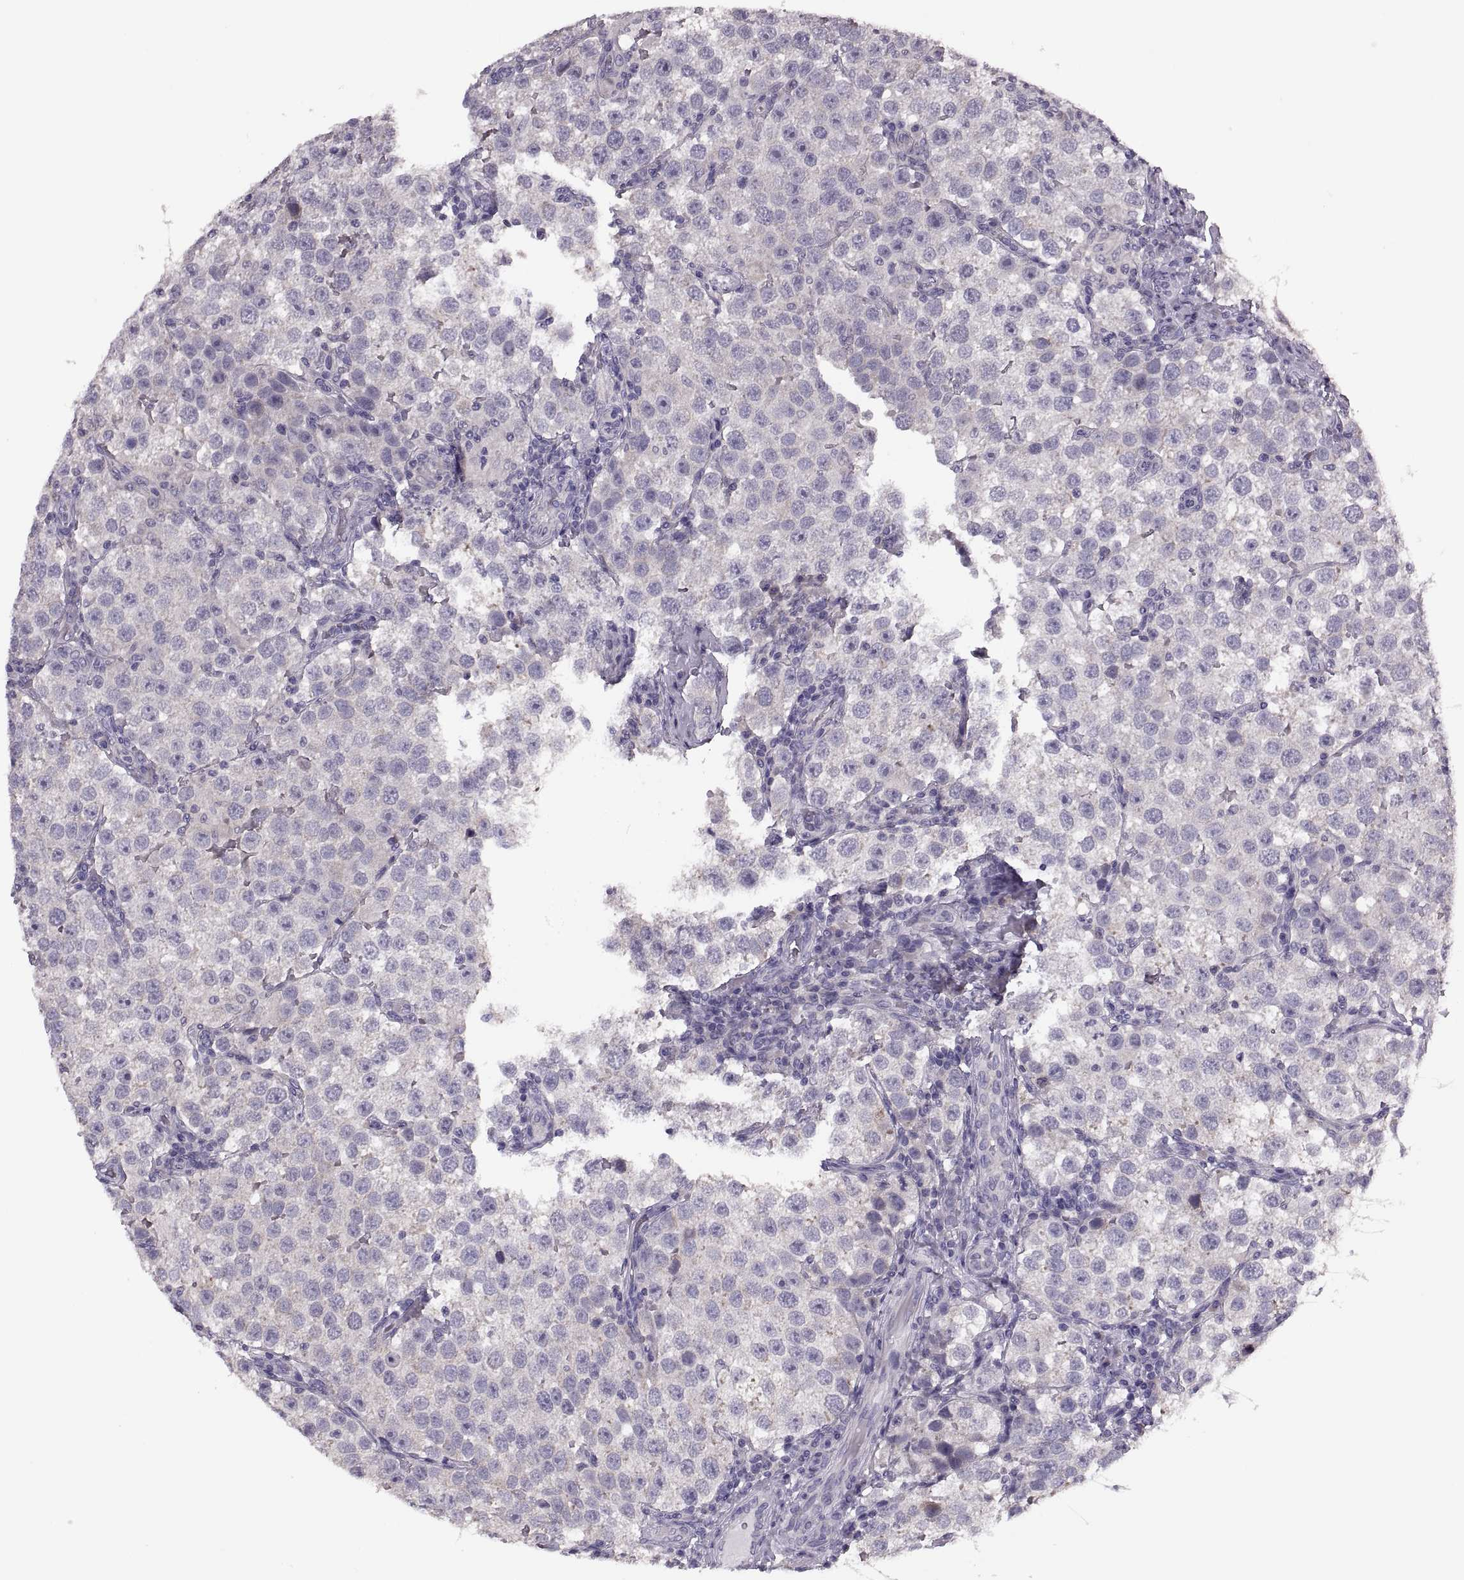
{"staining": {"intensity": "negative", "quantity": "none", "location": "none"}, "tissue": "testis cancer", "cell_type": "Tumor cells", "image_type": "cancer", "snomed": [{"axis": "morphology", "description": "Seminoma, NOS"}, {"axis": "topography", "description": "Testis"}], "caption": "Testis cancer was stained to show a protein in brown. There is no significant expression in tumor cells.", "gene": "PRSS54", "patient": {"sex": "male", "age": 37}}